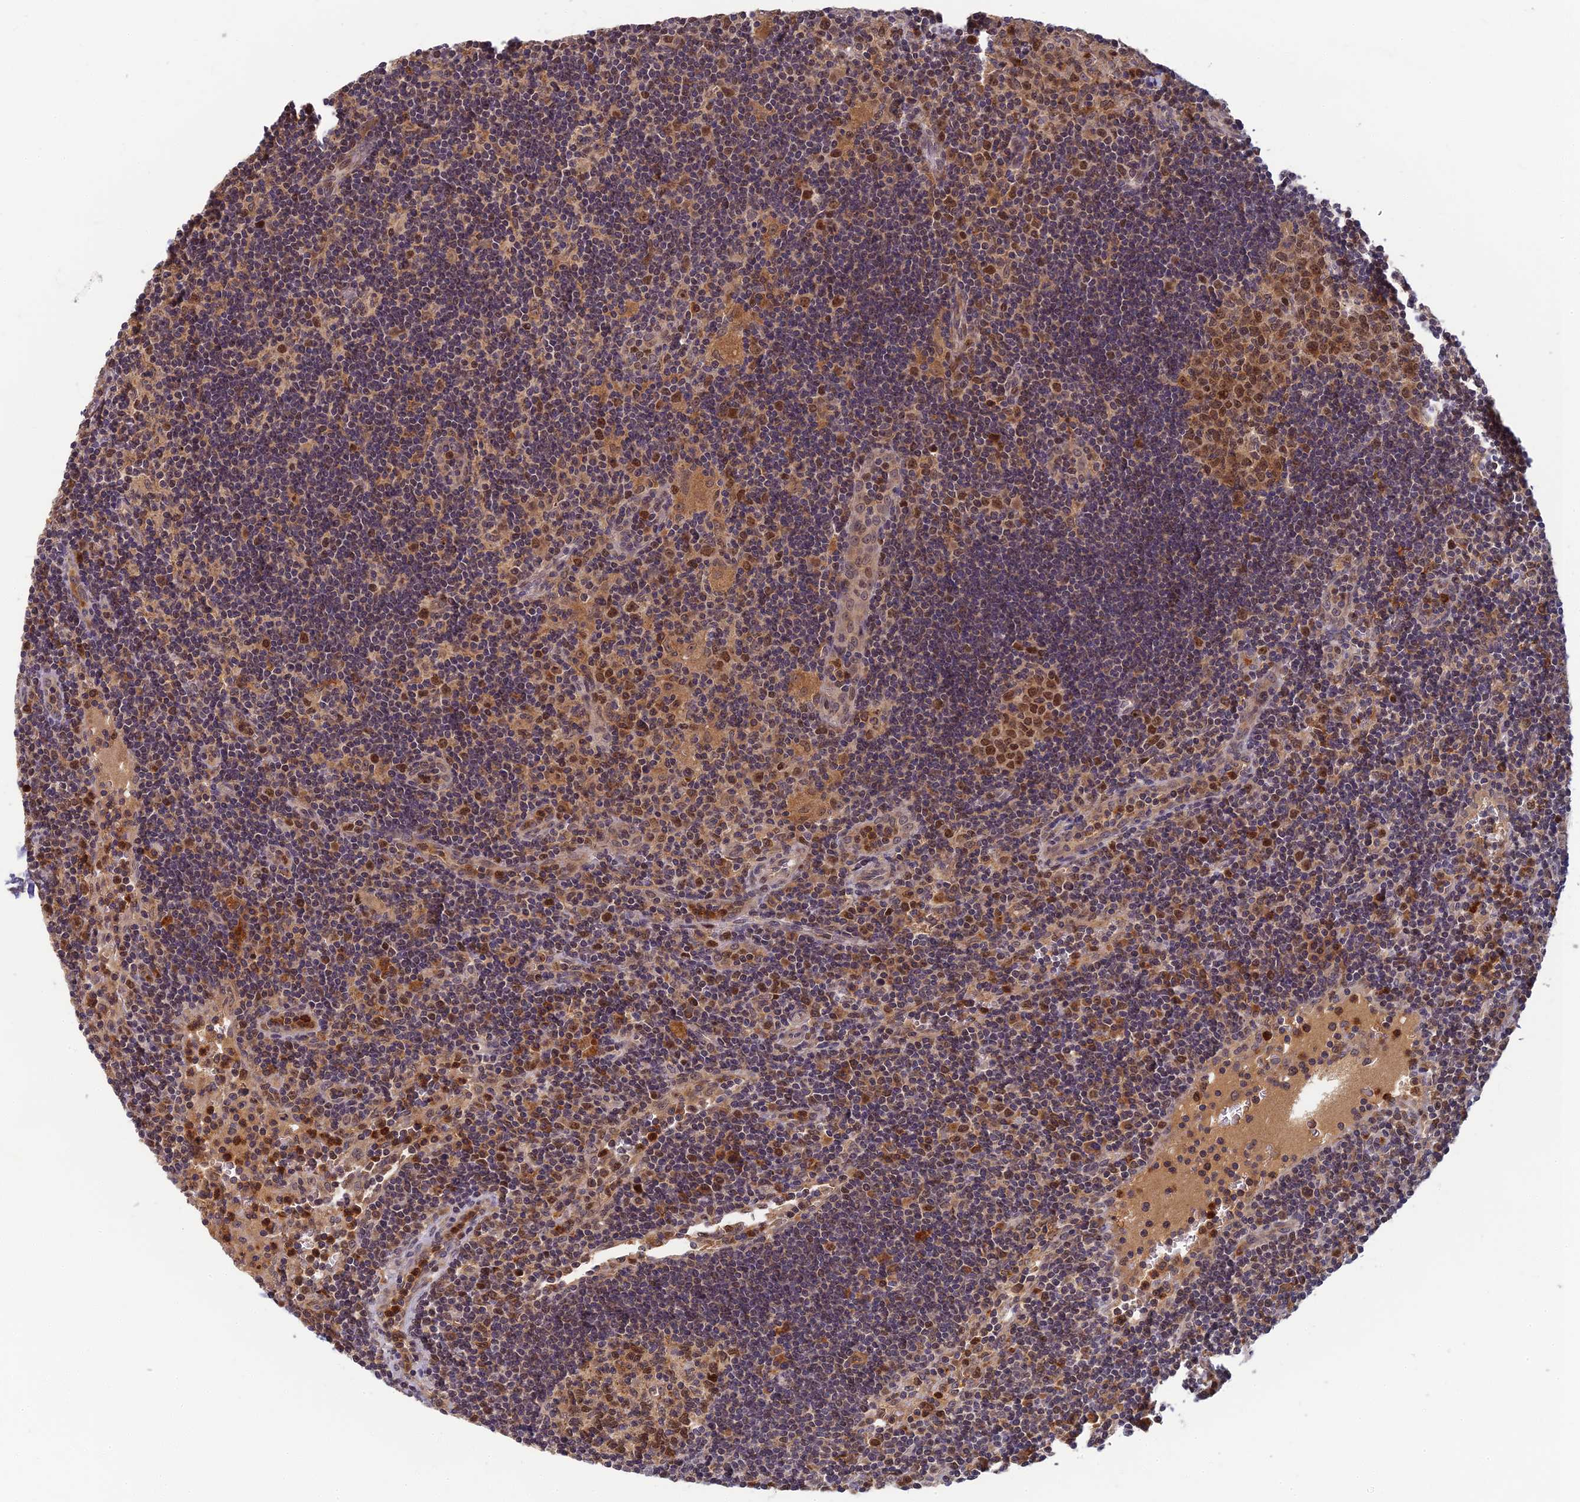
{"staining": {"intensity": "moderate", "quantity": ">75%", "location": "cytoplasmic/membranous,nuclear"}, "tissue": "lymph node", "cell_type": "Germinal center cells", "image_type": "normal", "snomed": [{"axis": "morphology", "description": "Normal tissue, NOS"}, {"axis": "topography", "description": "Lymph node"}], "caption": "Benign lymph node reveals moderate cytoplasmic/membranous,nuclear expression in about >75% of germinal center cells, visualized by immunohistochemistry.", "gene": "RGL3", "patient": {"sex": "female", "age": 32}}